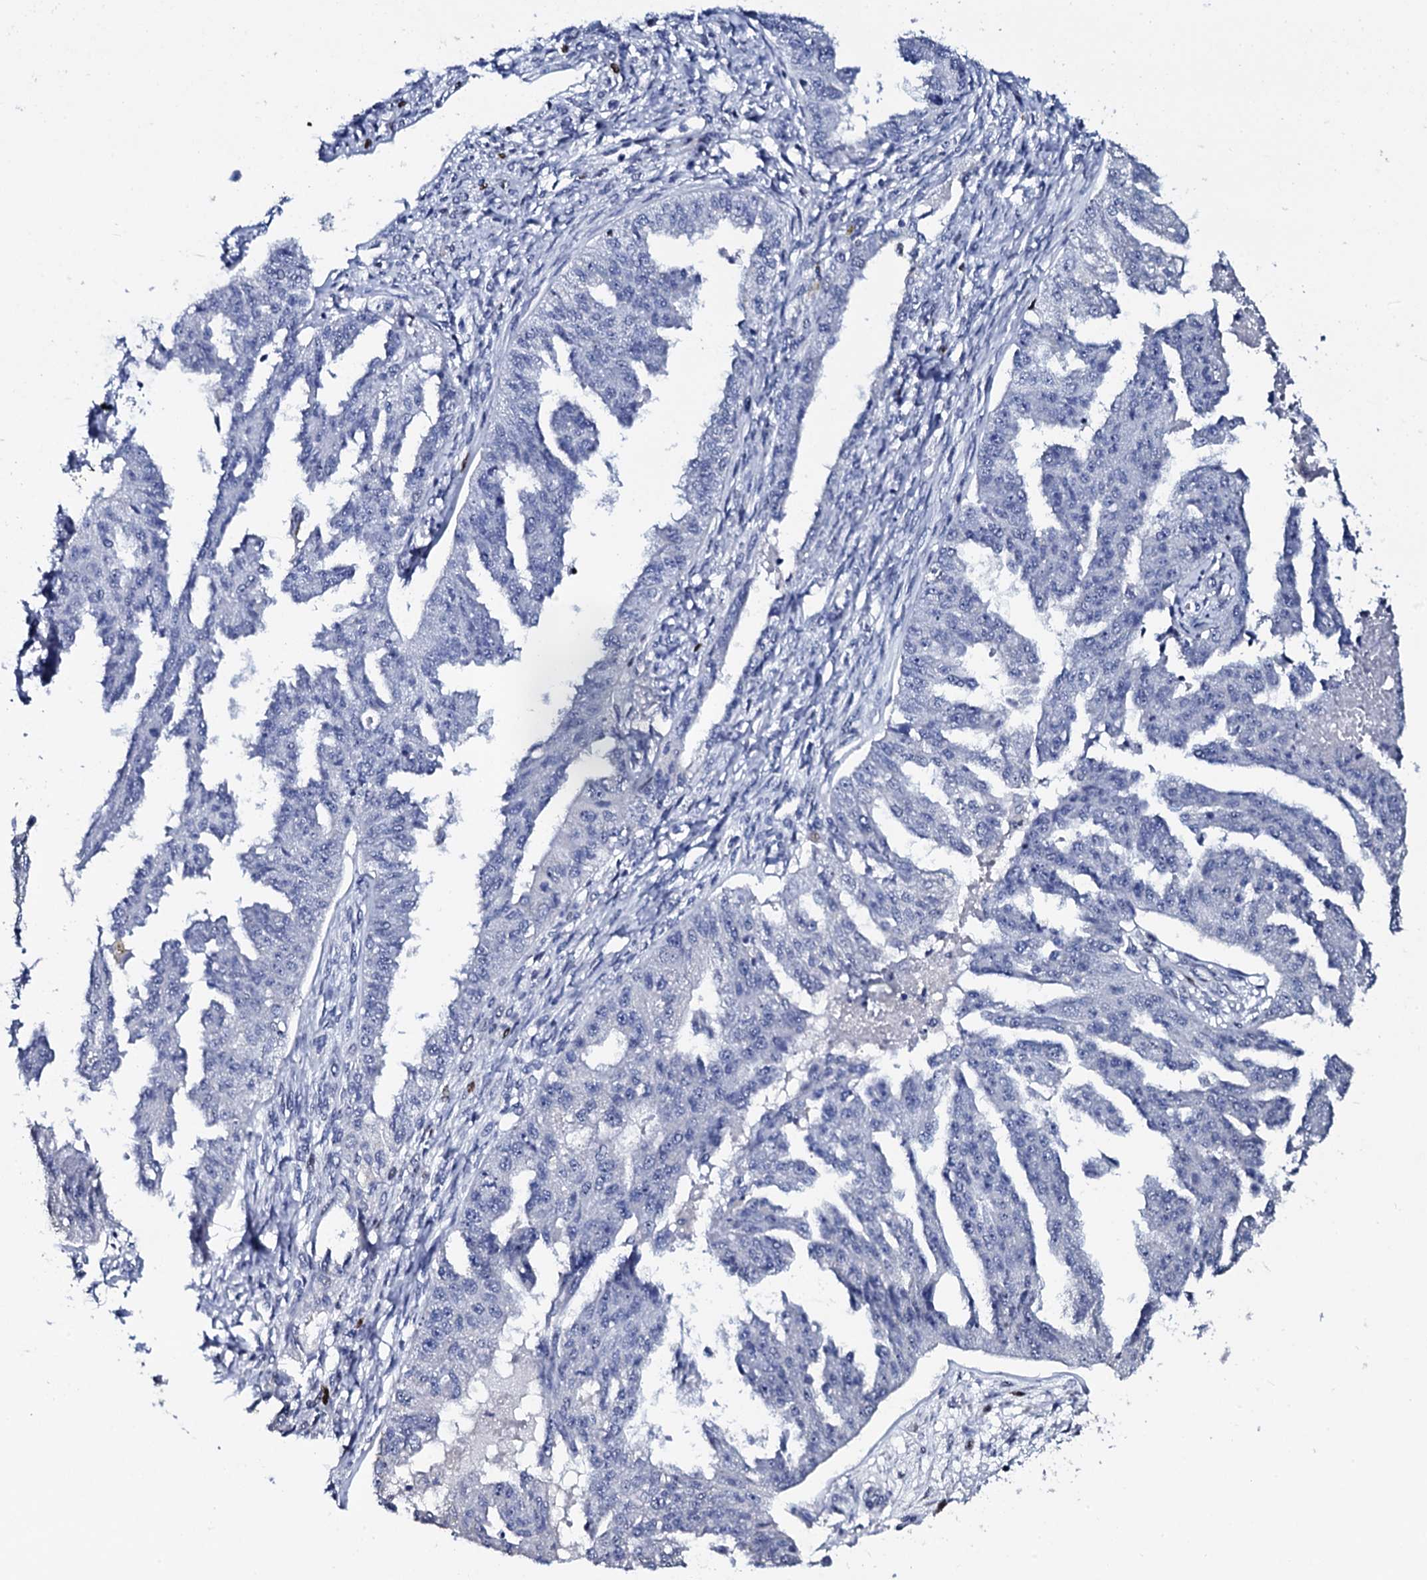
{"staining": {"intensity": "negative", "quantity": "none", "location": "none"}, "tissue": "ovarian cancer", "cell_type": "Tumor cells", "image_type": "cancer", "snomed": [{"axis": "morphology", "description": "Cystadenocarcinoma, serous, NOS"}, {"axis": "topography", "description": "Ovary"}], "caption": "Tumor cells show no significant expression in serous cystadenocarcinoma (ovarian). The staining is performed using DAB brown chromogen with nuclei counter-stained in using hematoxylin.", "gene": "NPM2", "patient": {"sex": "female", "age": 58}}